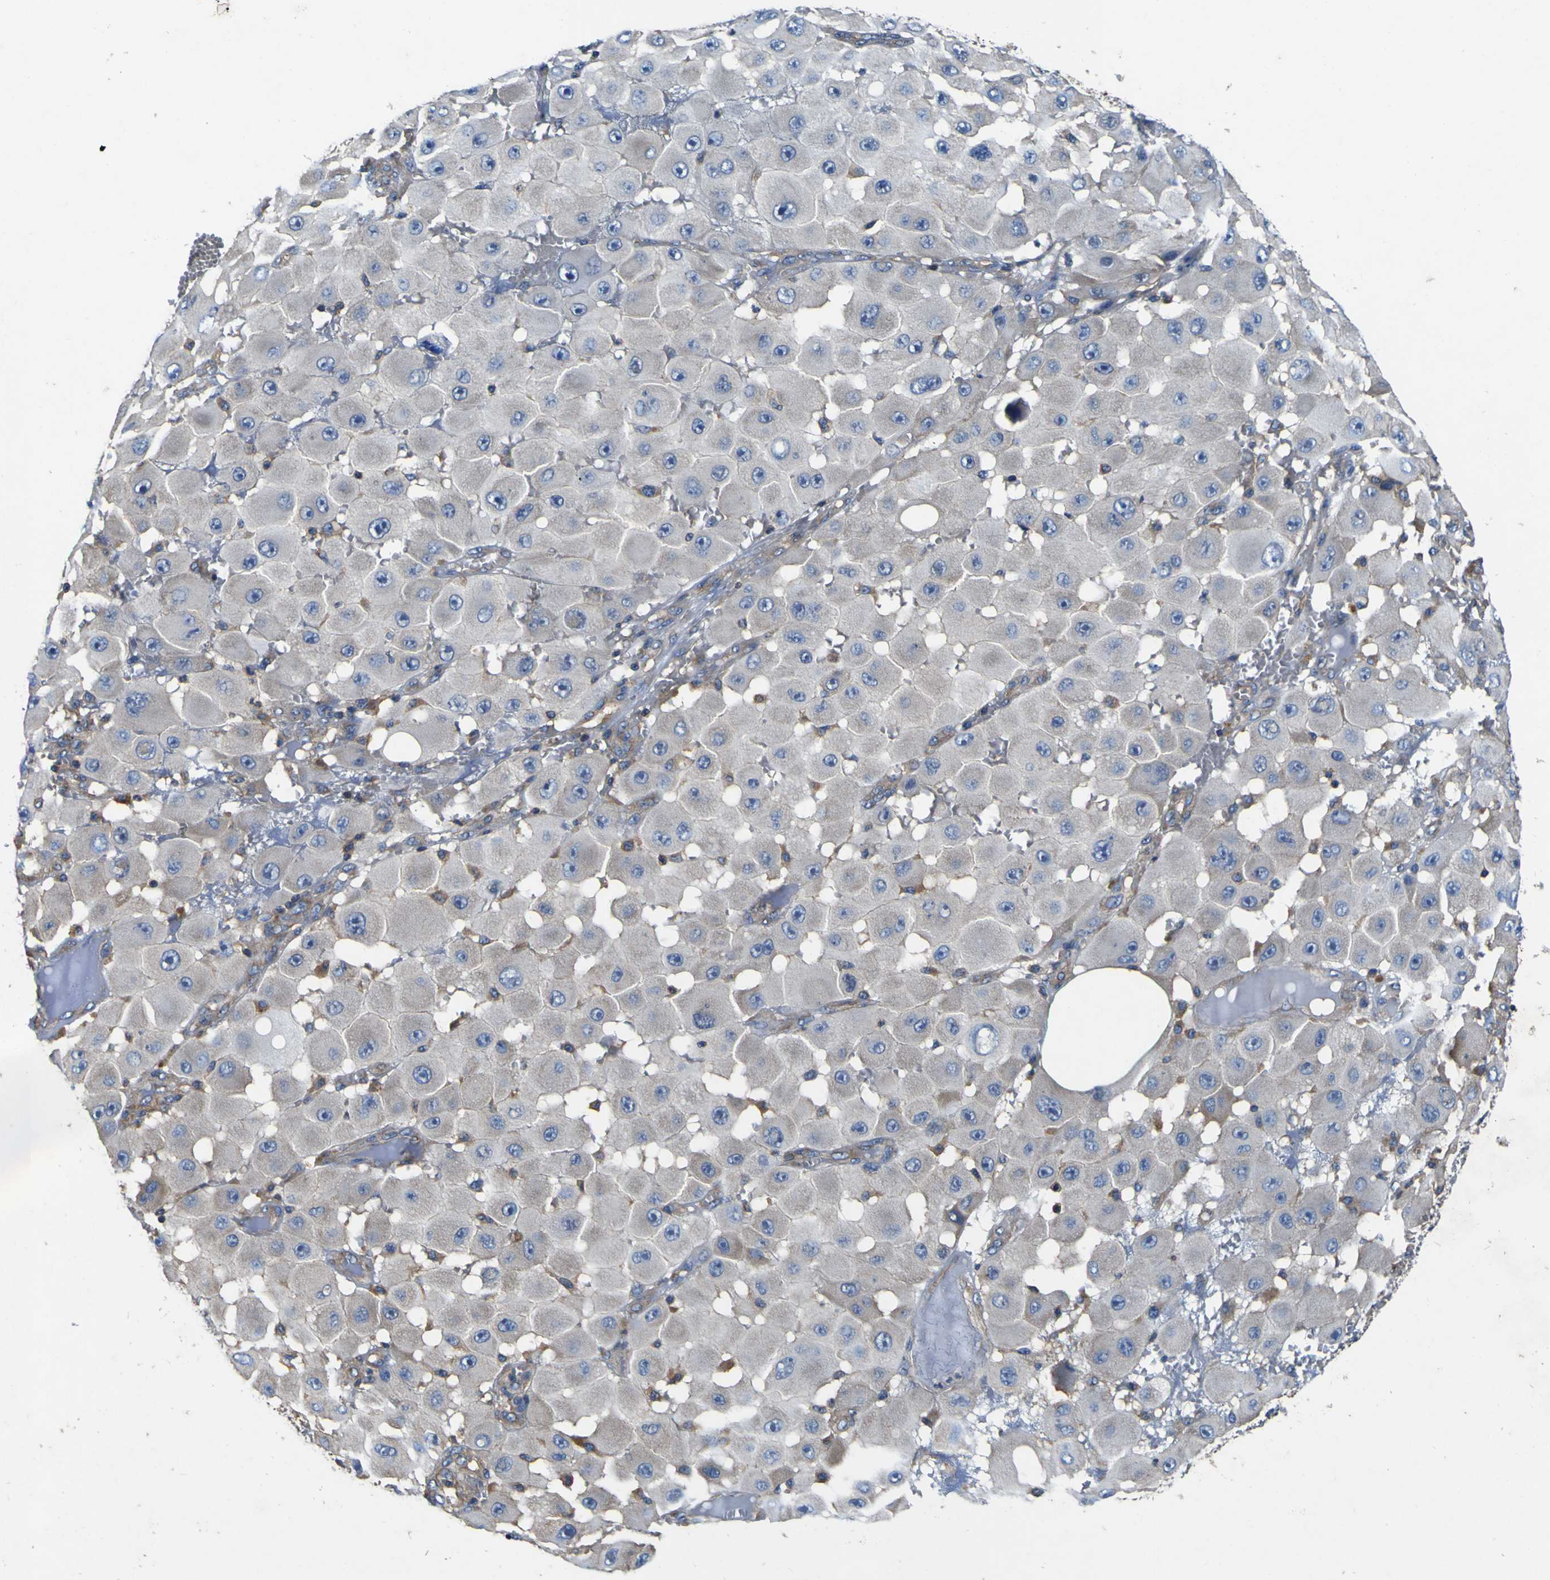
{"staining": {"intensity": "weak", "quantity": "<25%", "location": "cytoplasmic/membranous"}, "tissue": "melanoma", "cell_type": "Tumor cells", "image_type": "cancer", "snomed": [{"axis": "morphology", "description": "Malignant melanoma, NOS"}, {"axis": "topography", "description": "Skin"}], "caption": "The immunohistochemistry image has no significant expression in tumor cells of melanoma tissue.", "gene": "CNR2", "patient": {"sex": "female", "age": 81}}